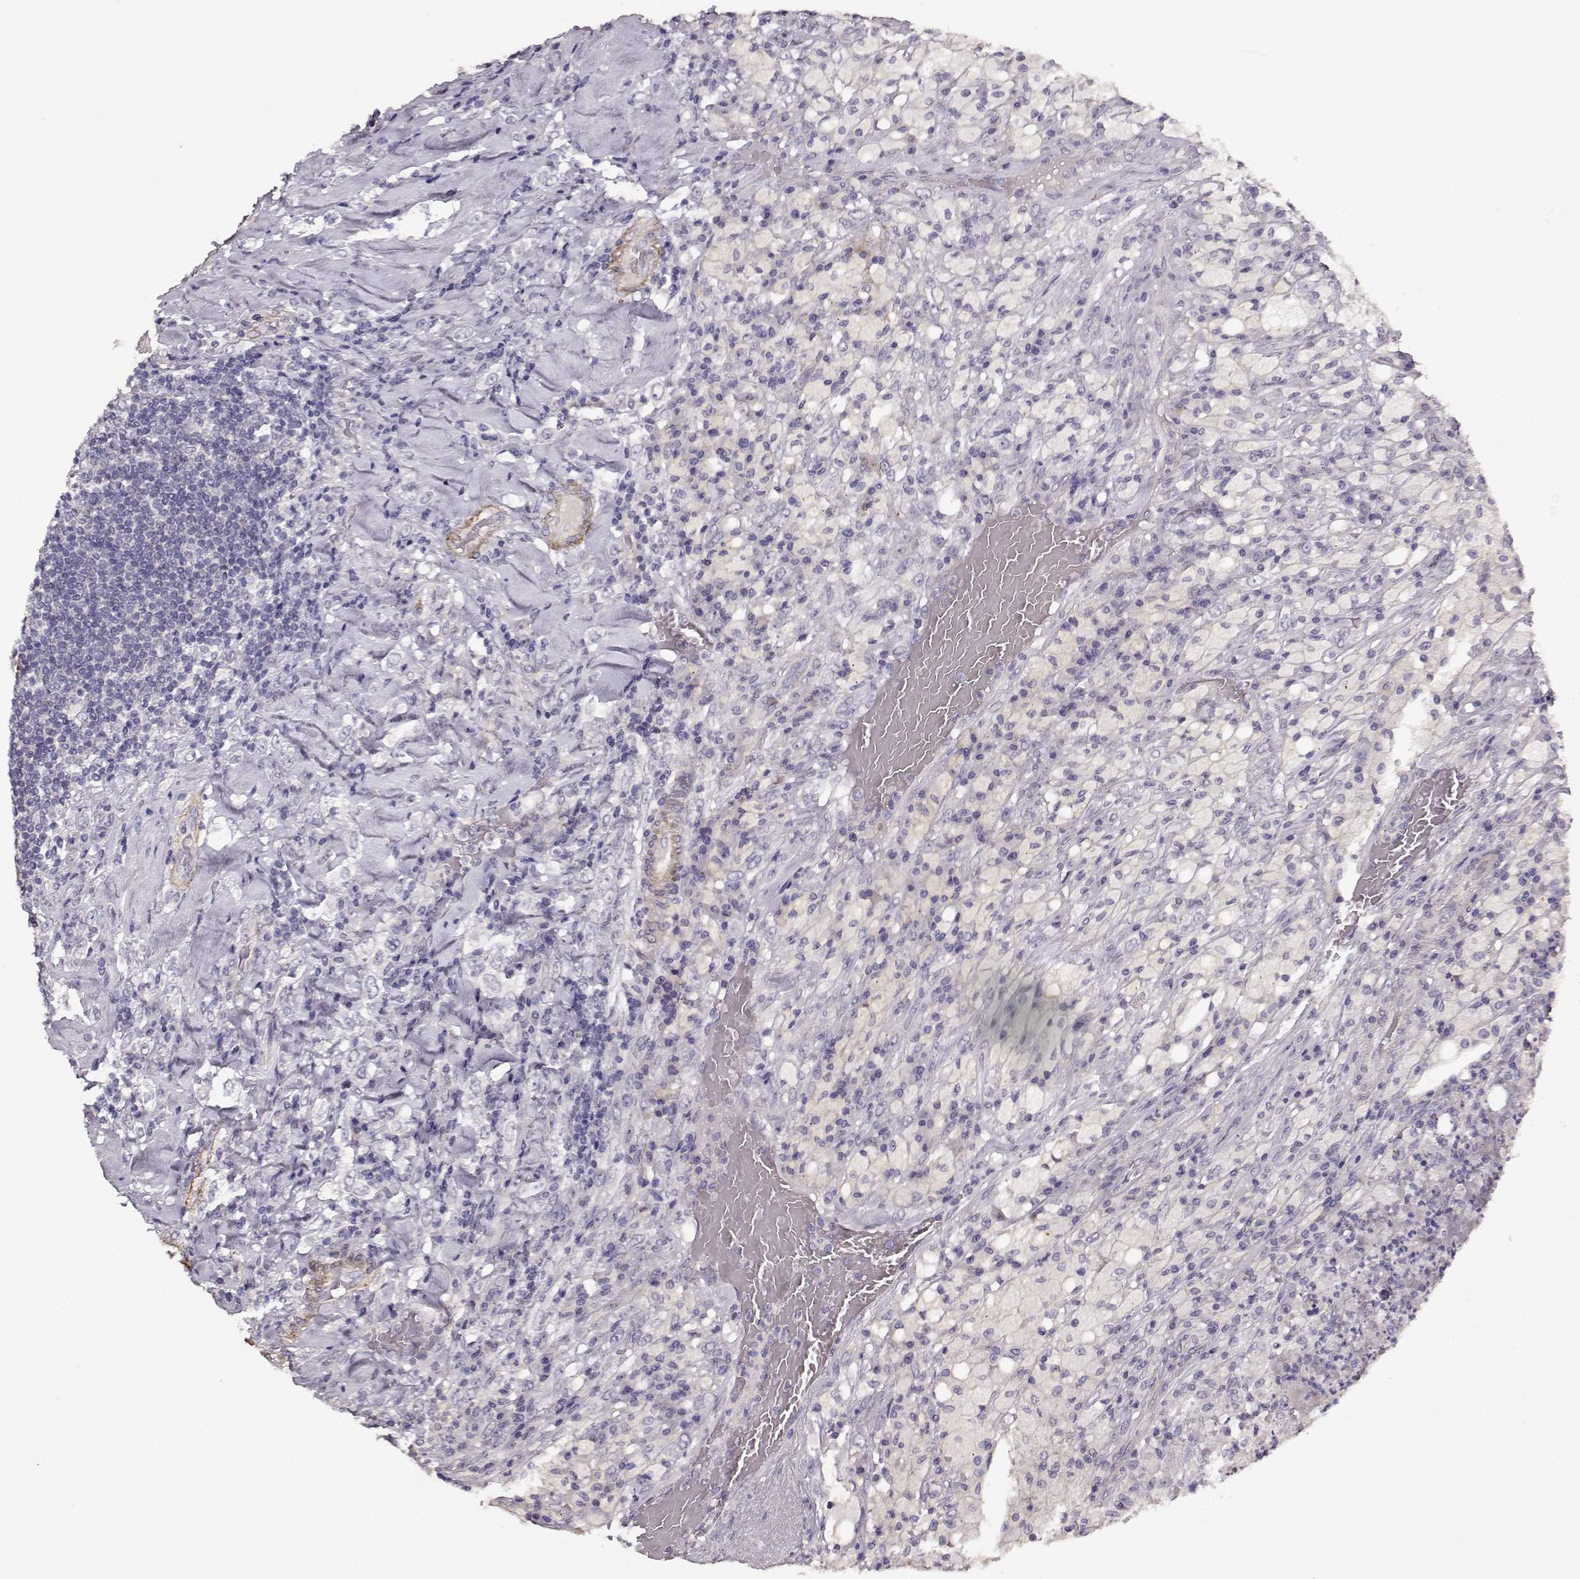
{"staining": {"intensity": "negative", "quantity": "none", "location": "none"}, "tissue": "testis cancer", "cell_type": "Tumor cells", "image_type": "cancer", "snomed": [{"axis": "morphology", "description": "Necrosis, NOS"}, {"axis": "morphology", "description": "Carcinoma, Embryonal, NOS"}, {"axis": "topography", "description": "Testis"}], "caption": "Immunohistochemistry photomicrograph of testis cancer (embryonal carcinoma) stained for a protein (brown), which reveals no expression in tumor cells.", "gene": "LAMA5", "patient": {"sex": "male", "age": 19}}